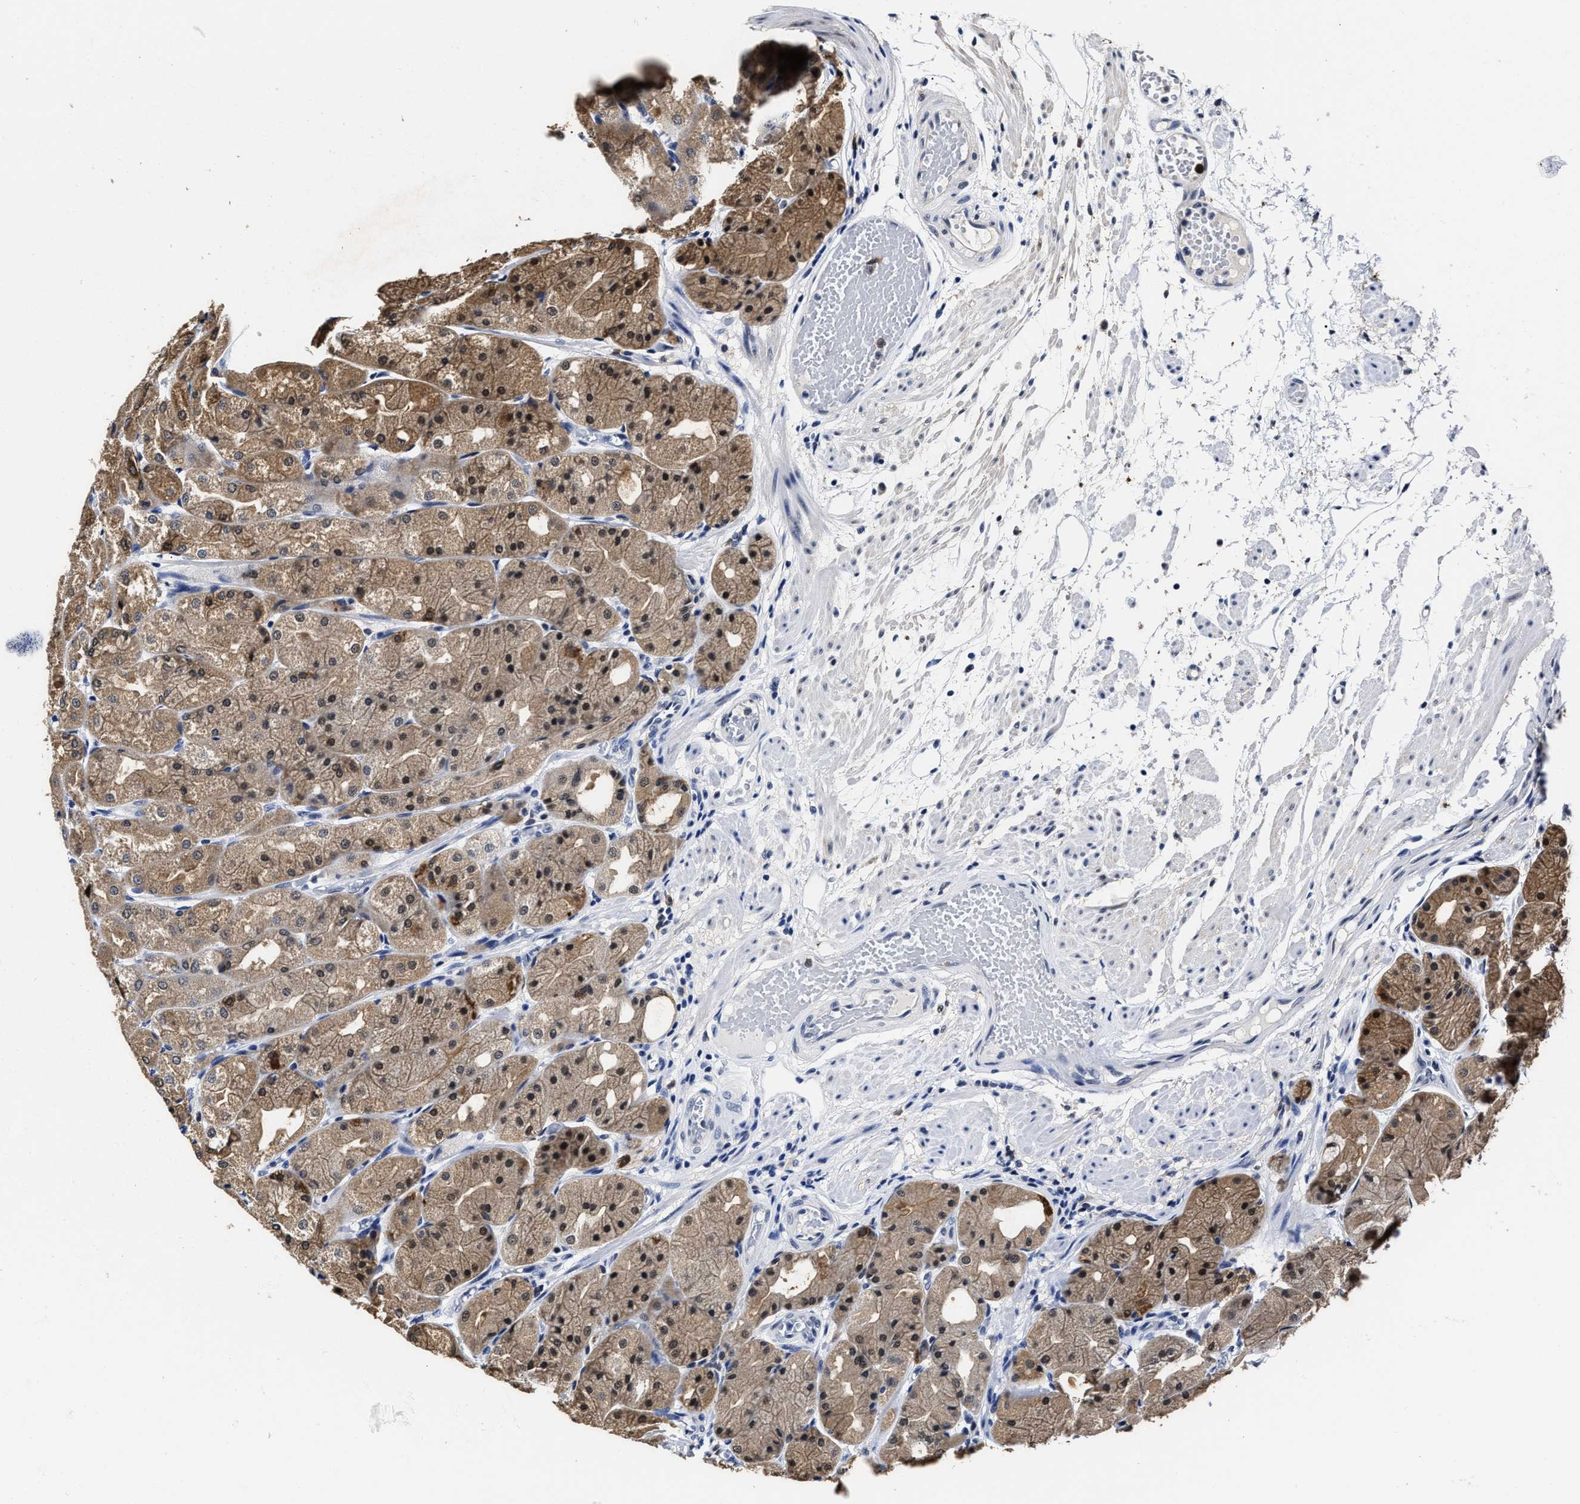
{"staining": {"intensity": "moderate", "quantity": ">75%", "location": "cytoplasmic/membranous,nuclear"}, "tissue": "stomach", "cell_type": "Glandular cells", "image_type": "normal", "snomed": [{"axis": "morphology", "description": "Normal tissue, NOS"}, {"axis": "topography", "description": "Stomach, upper"}], "caption": "IHC (DAB) staining of normal stomach shows moderate cytoplasmic/membranous,nuclear protein expression in about >75% of glandular cells.", "gene": "PRPF4B", "patient": {"sex": "male", "age": 72}}